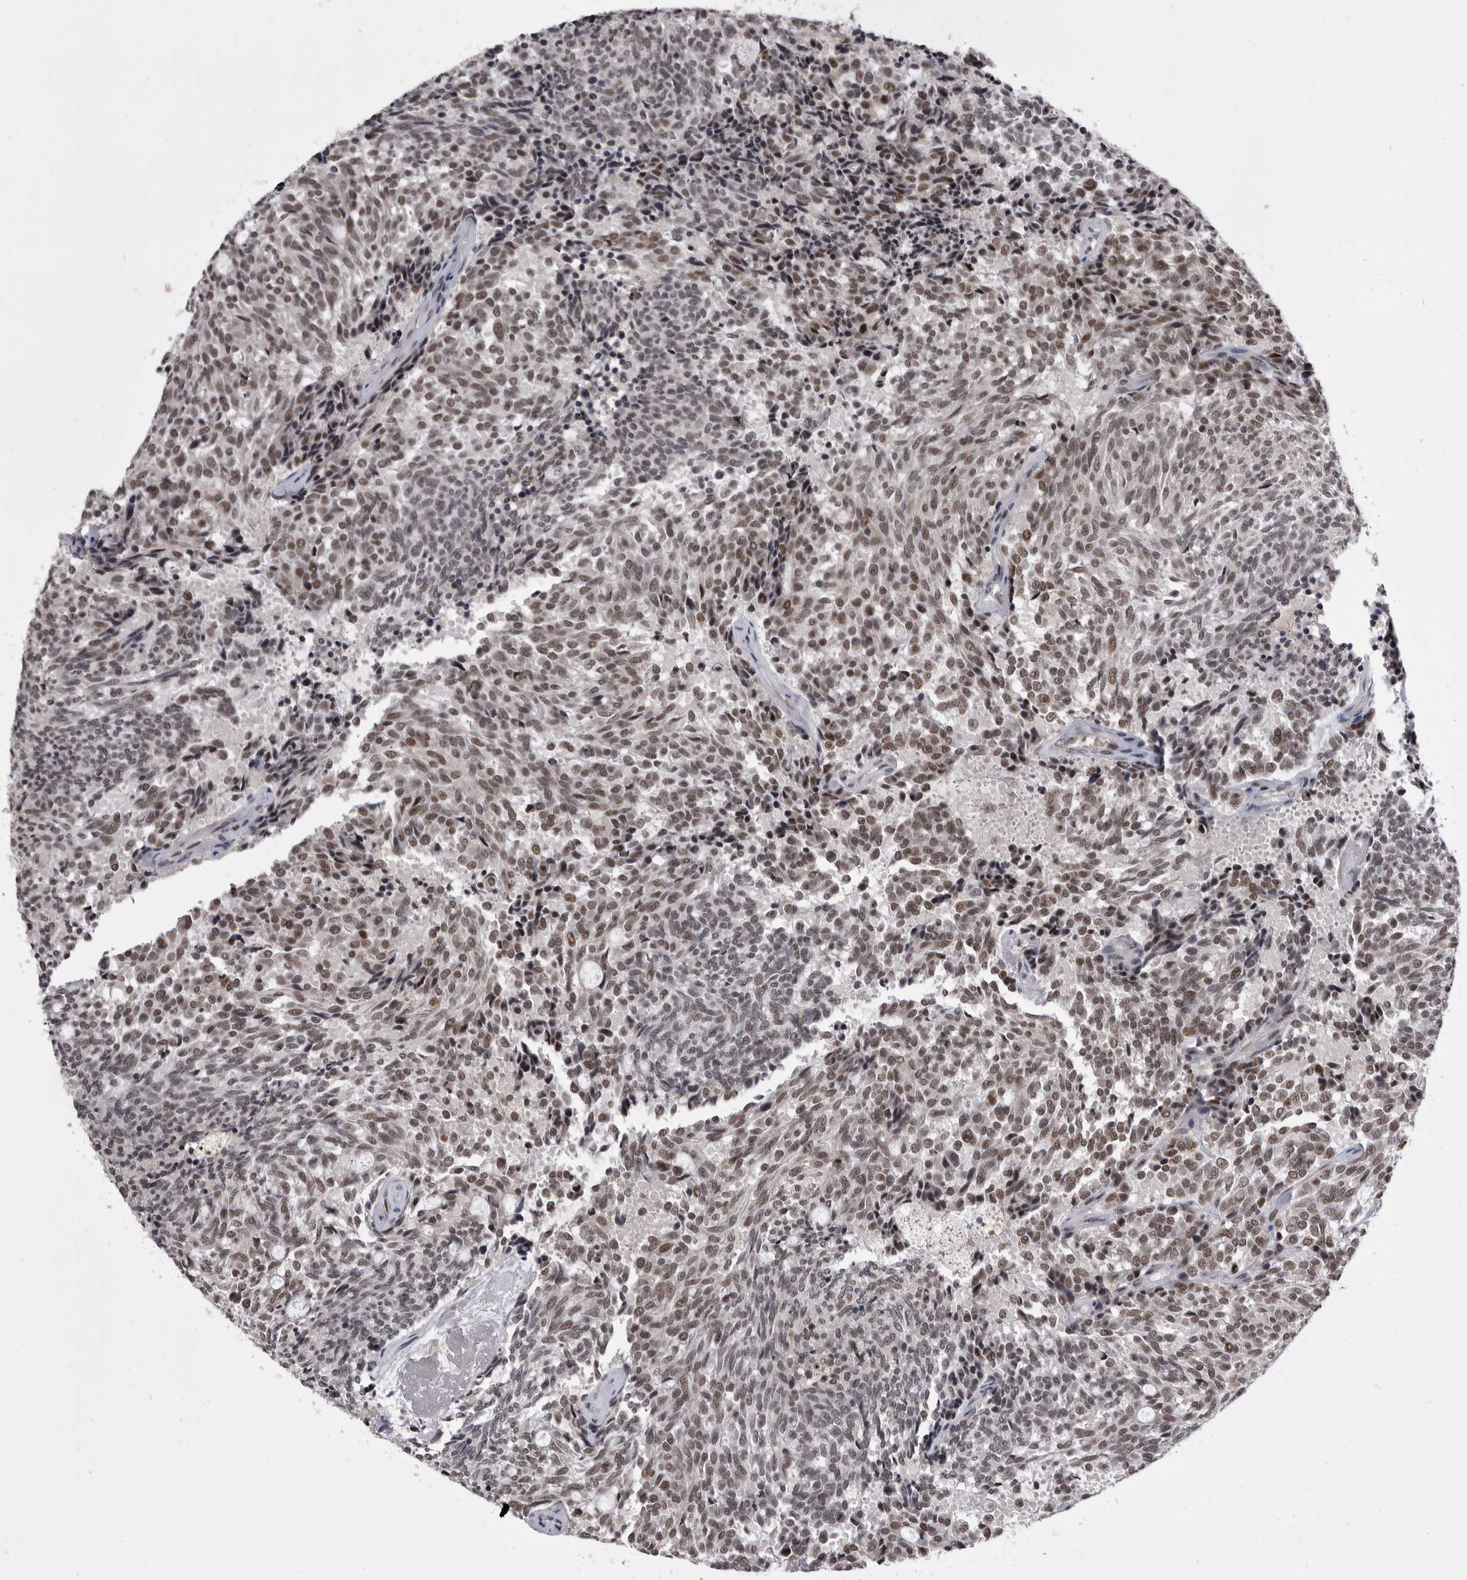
{"staining": {"intensity": "weak", "quantity": ">75%", "location": "nuclear"}, "tissue": "carcinoid", "cell_type": "Tumor cells", "image_type": "cancer", "snomed": [{"axis": "morphology", "description": "Carcinoid, malignant, NOS"}, {"axis": "topography", "description": "Pancreas"}], "caption": "Protein staining shows weak nuclear positivity in about >75% of tumor cells in malignant carcinoid.", "gene": "PRPF3", "patient": {"sex": "female", "age": 54}}